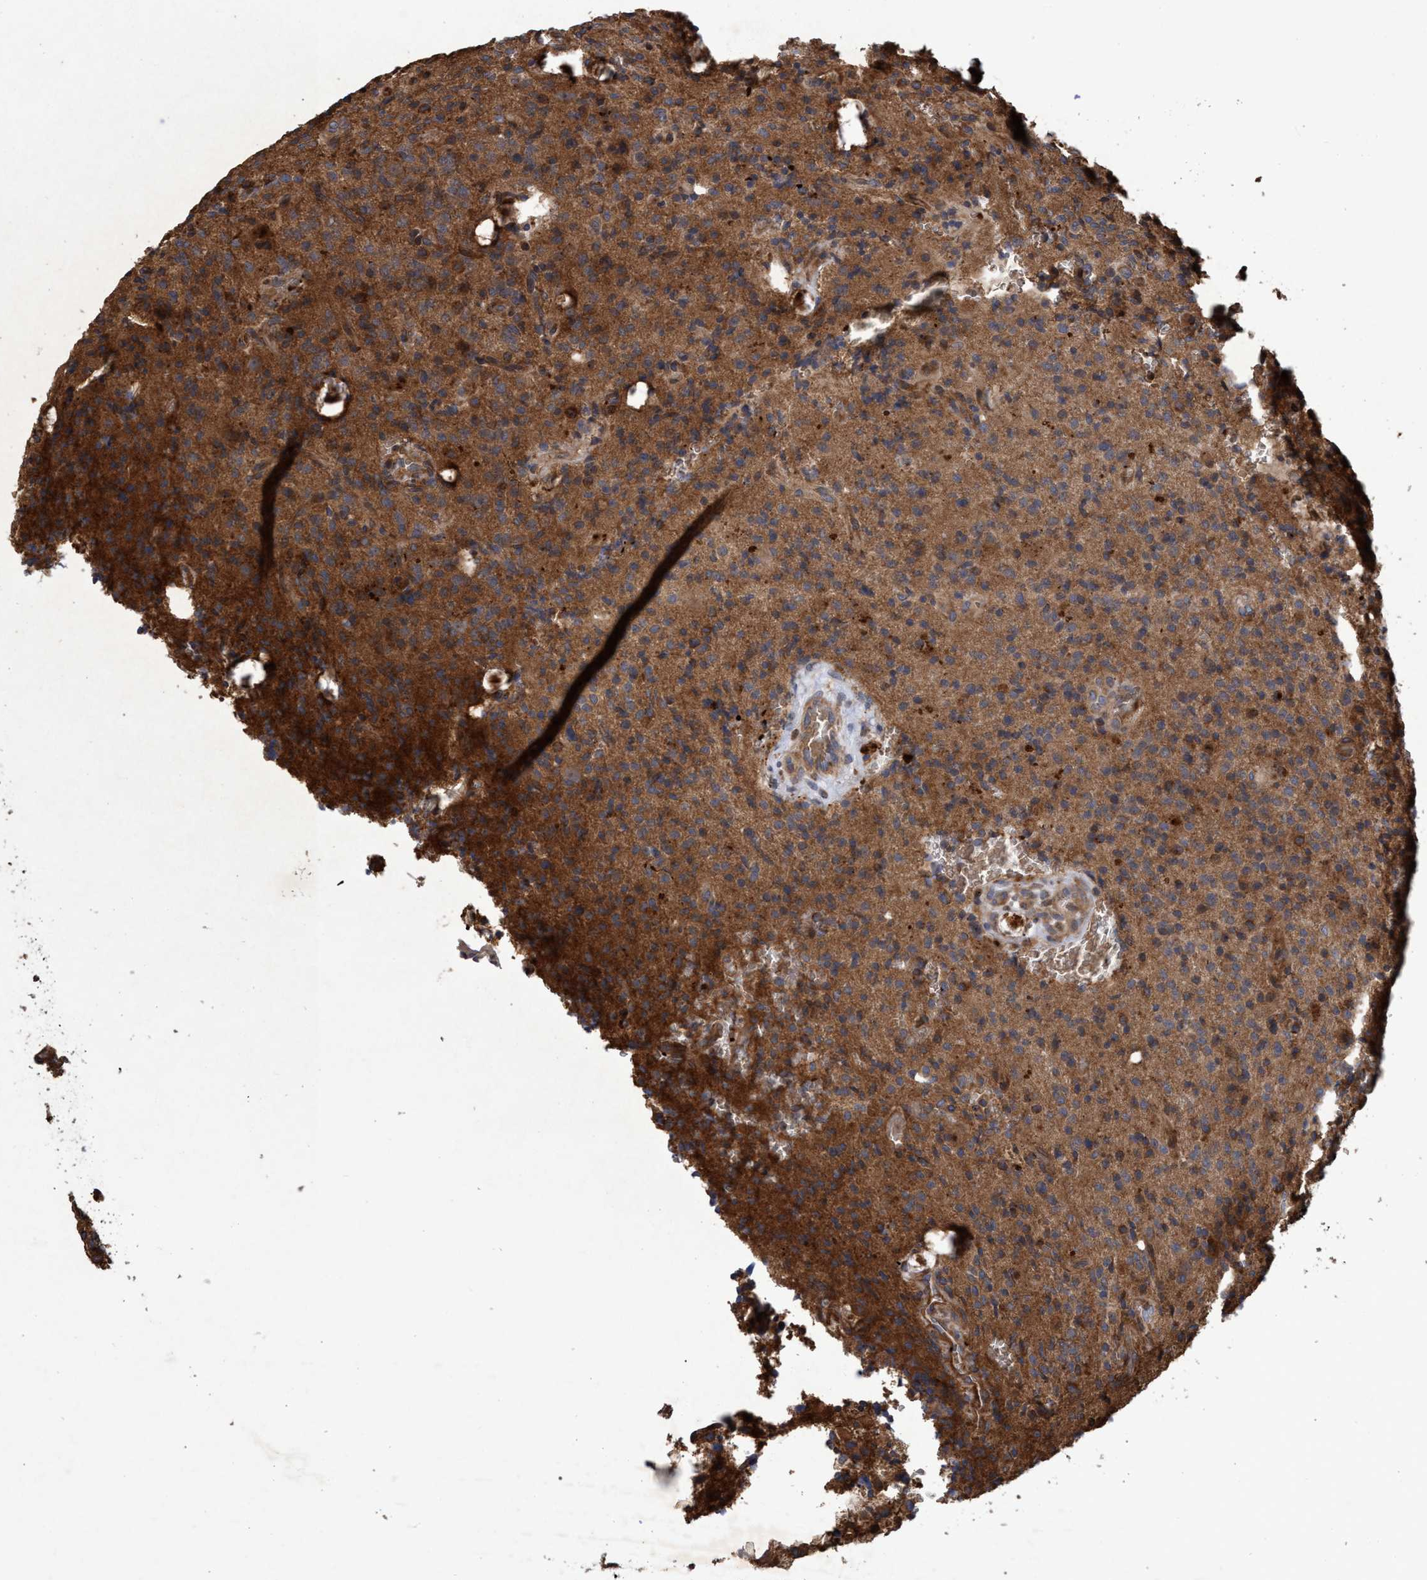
{"staining": {"intensity": "moderate", "quantity": ">75%", "location": "cytoplasmic/membranous"}, "tissue": "glioma", "cell_type": "Tumor cells", "image_type": "cancer", "snomed": [{"axis": "morphology", "description": "Glioma, malignant, High grade"}, {"axis": "topography", "description": "Brain"}], "caption": "The image displays a brown stain indicating the presence of a protein in the cytoplasmic/membranous of tumor cells in glioma.", "gene": "CHMP6", "patient": {"sex": "male", "age": 34}}